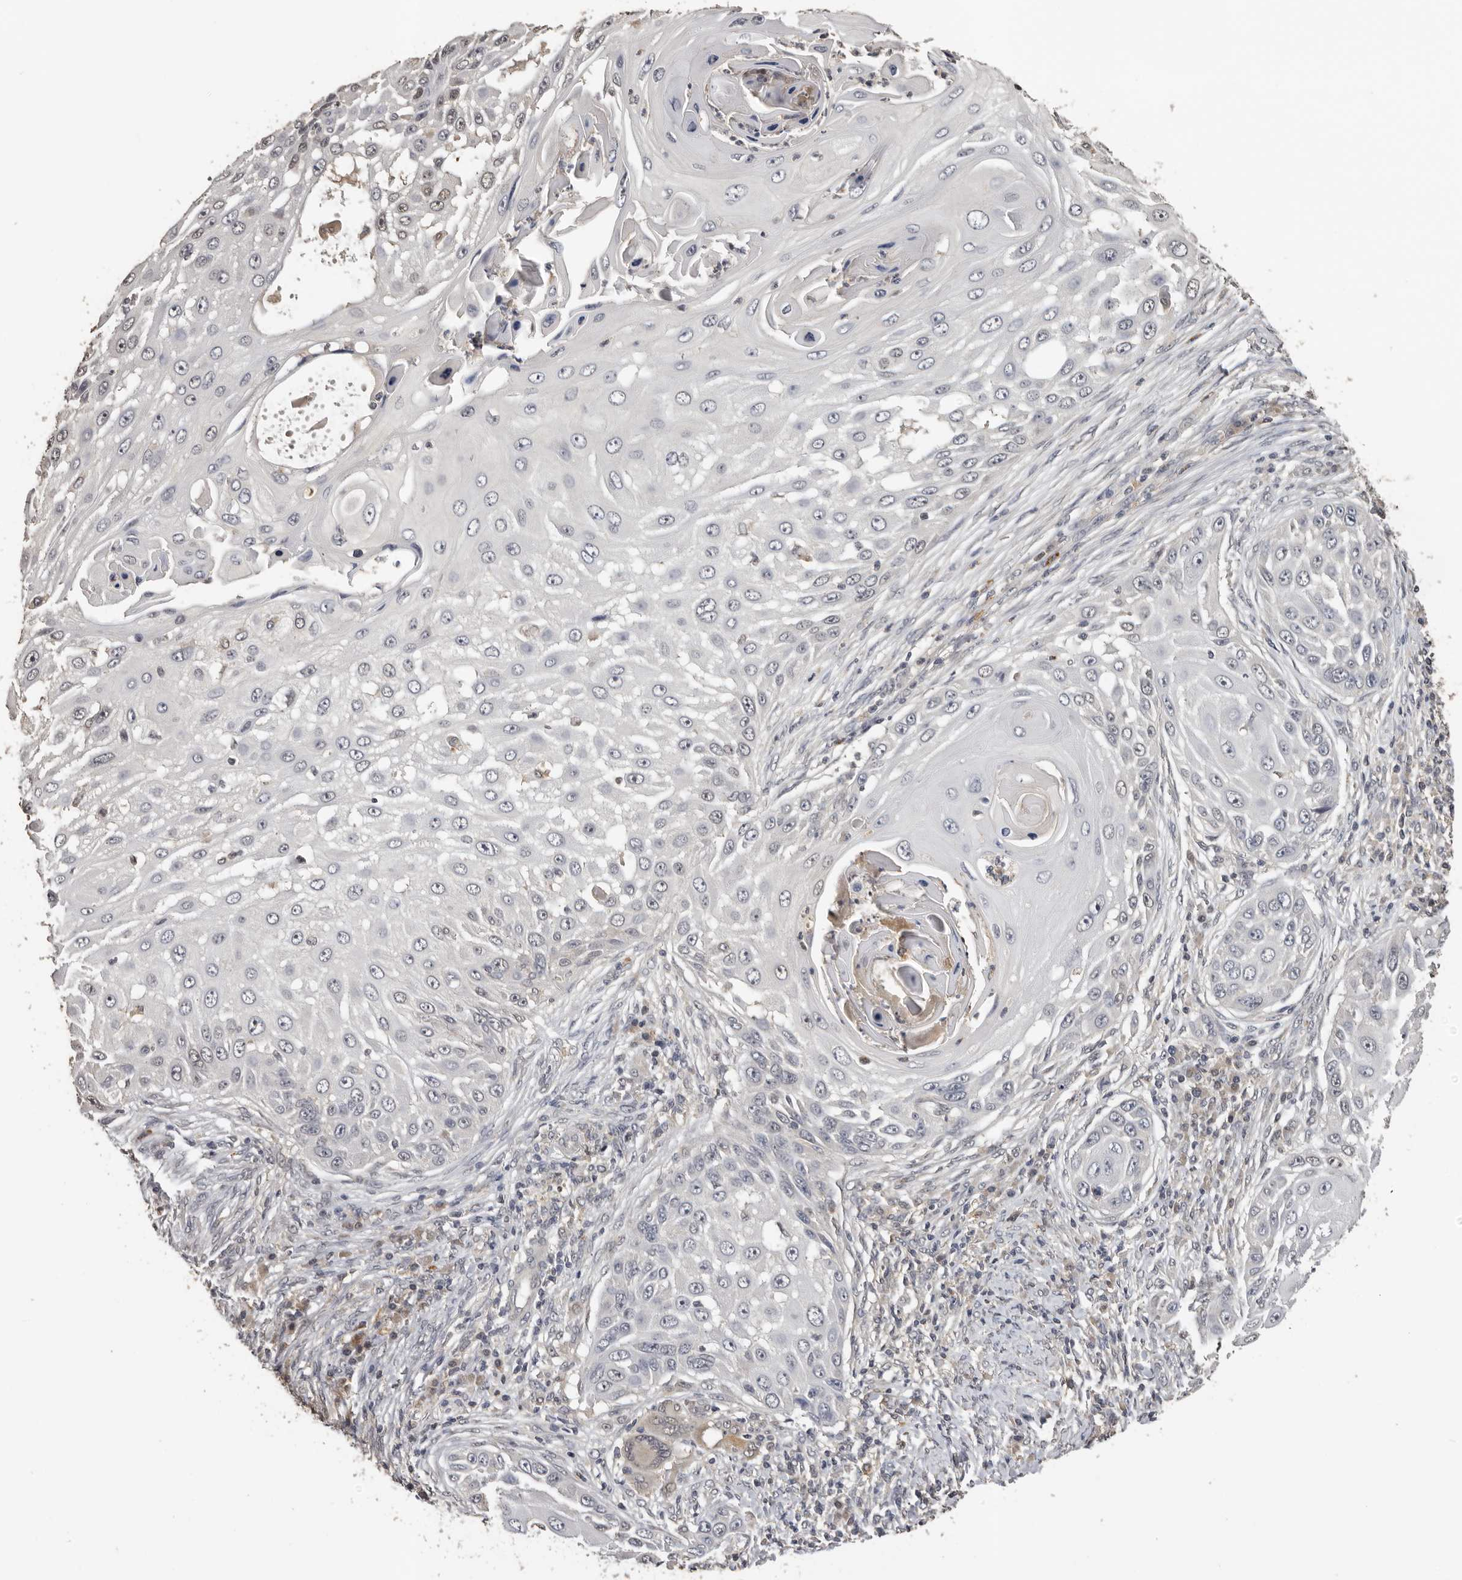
{"staining": {"intensity": "weak", "quantity": "<25%", "location": "nuclear"}, "tissue": "skin cancer", "cell_type": "Tumor cells", "image_type": "cancer", "snomed": [{"axis": "morphology", "description": "Squamous cell carcinoma, NOS"}, {"axis": "topography", "description": "Skin"}], "caption": "High magnification brightfield microscopy of skin squamous cell carcinoma stained with DAB (brown) and counterstained with hematoxylin (blue): tumor cells show no significant positivity.", "gene": "KIF2B", "patient": {"sex": "female", "age": 44}}